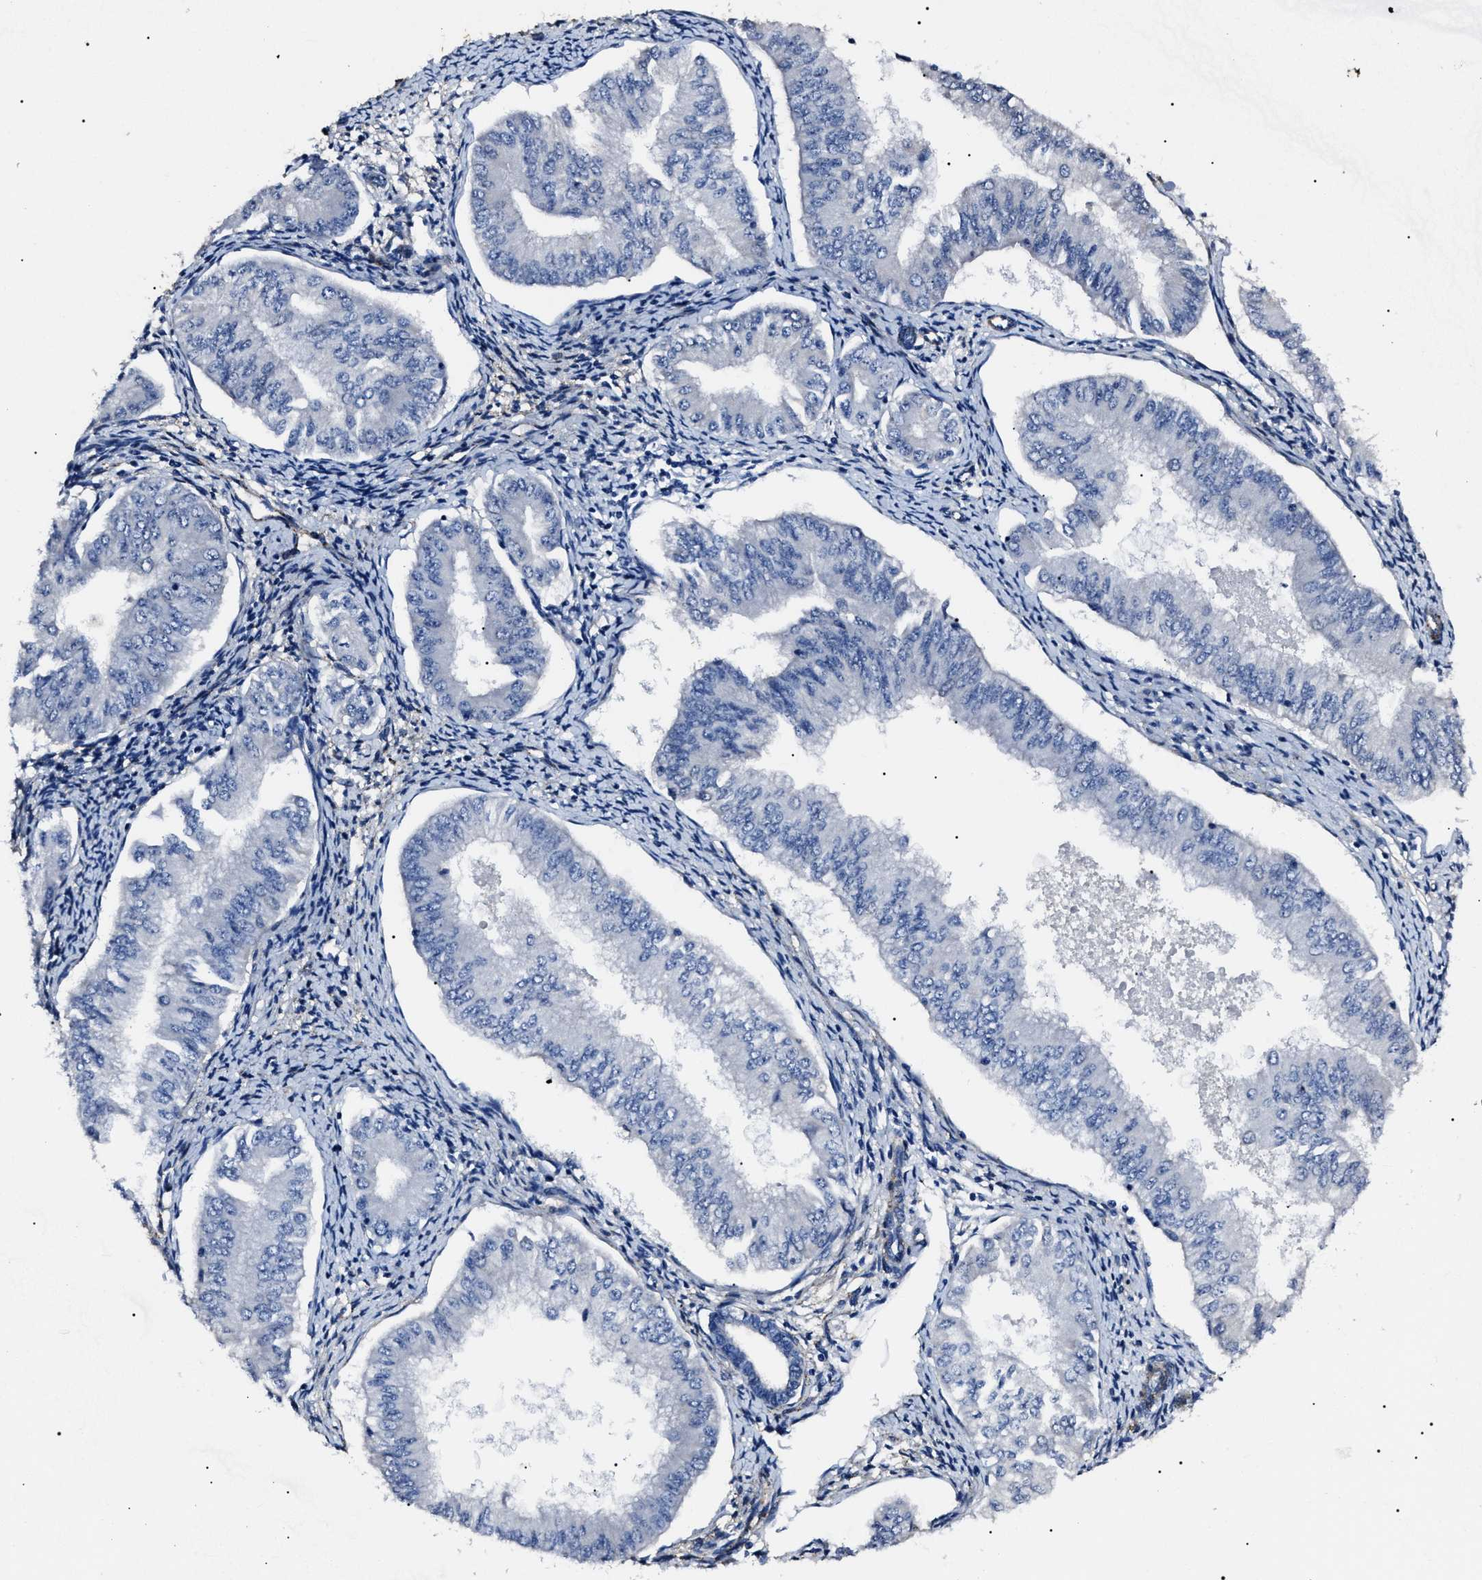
{"staining": {"intensity": "negative", "quantity": "none", "location": "none"}, "tissue": "endometrial cancer", "cell_type": "Tumor cells", "image_type": "cancer", "snomed": [{"axis": "morphology", "description": "Normal tissue, NOS"}, {"axis": "morphology", "description": "Adenocarcinoma, NOS"}, {"axis": "topography", "description": "Endometrium"}], "caption": "There is no significant positivity in tumor cells of adenocarcinoma (endometrial). (DAB immunohistochemistry (IHC) visualized using brightfield microscopy, high magnification).", "gene": "KLHL42", "patient": {"sex": "female", "age": 53}}